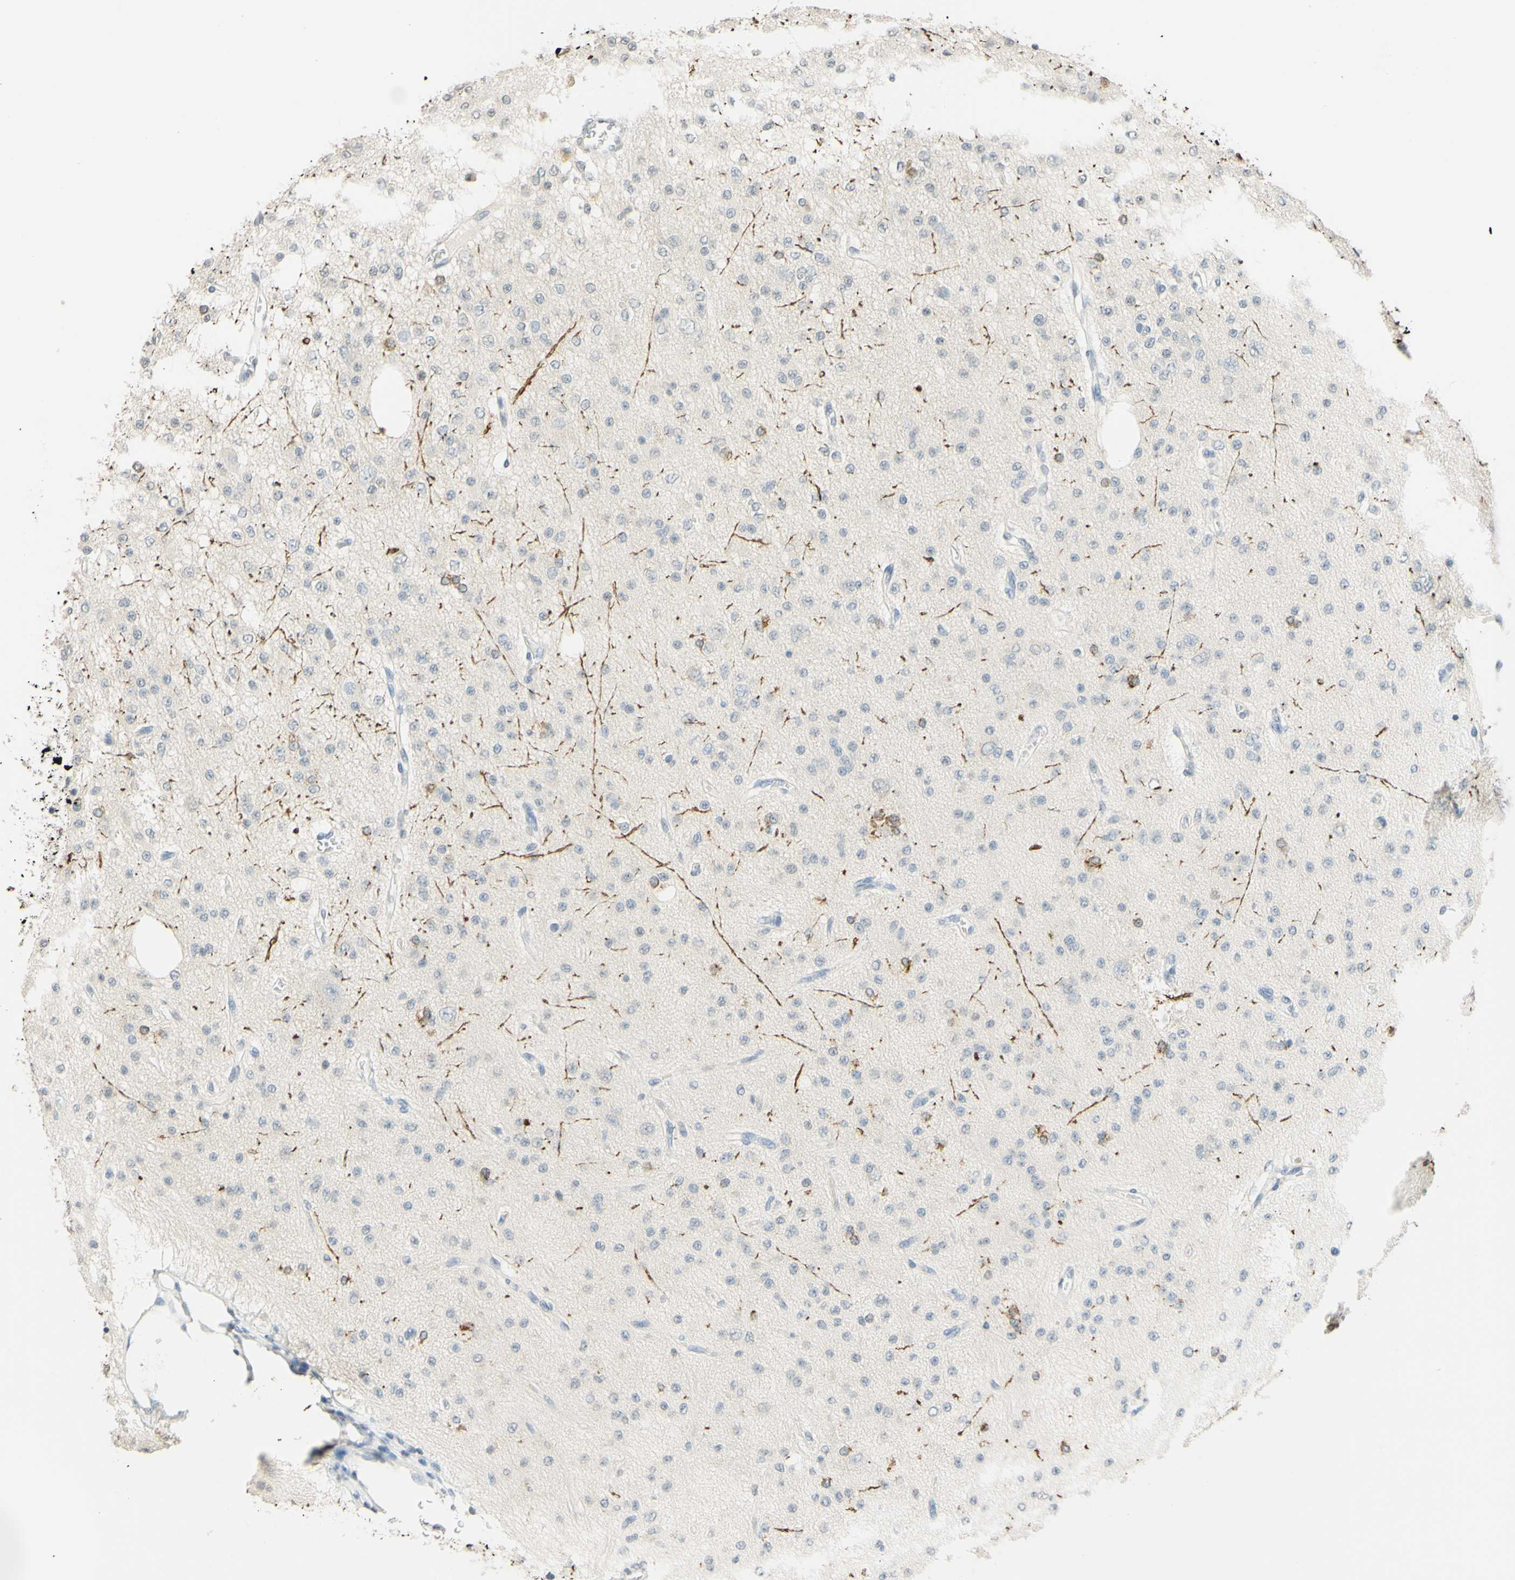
{"staining": {"intensity": "negative", "quantity": "none", "location": "none"}, "tissue": "glioma", "cell_type": "Tumor cells", "image_type": "cancer", "snomed": [{"axis": "morphology", "description": "Glioma, malignant, Low grade"}, {"axis": "topography", "description": "Brain"}], "caption": "Immunohistochemistry of human malignant low-grade glioma displays no staining in tumor cells.", "gene": "MAG", "patient": {"sex": "male", "age": 38}}